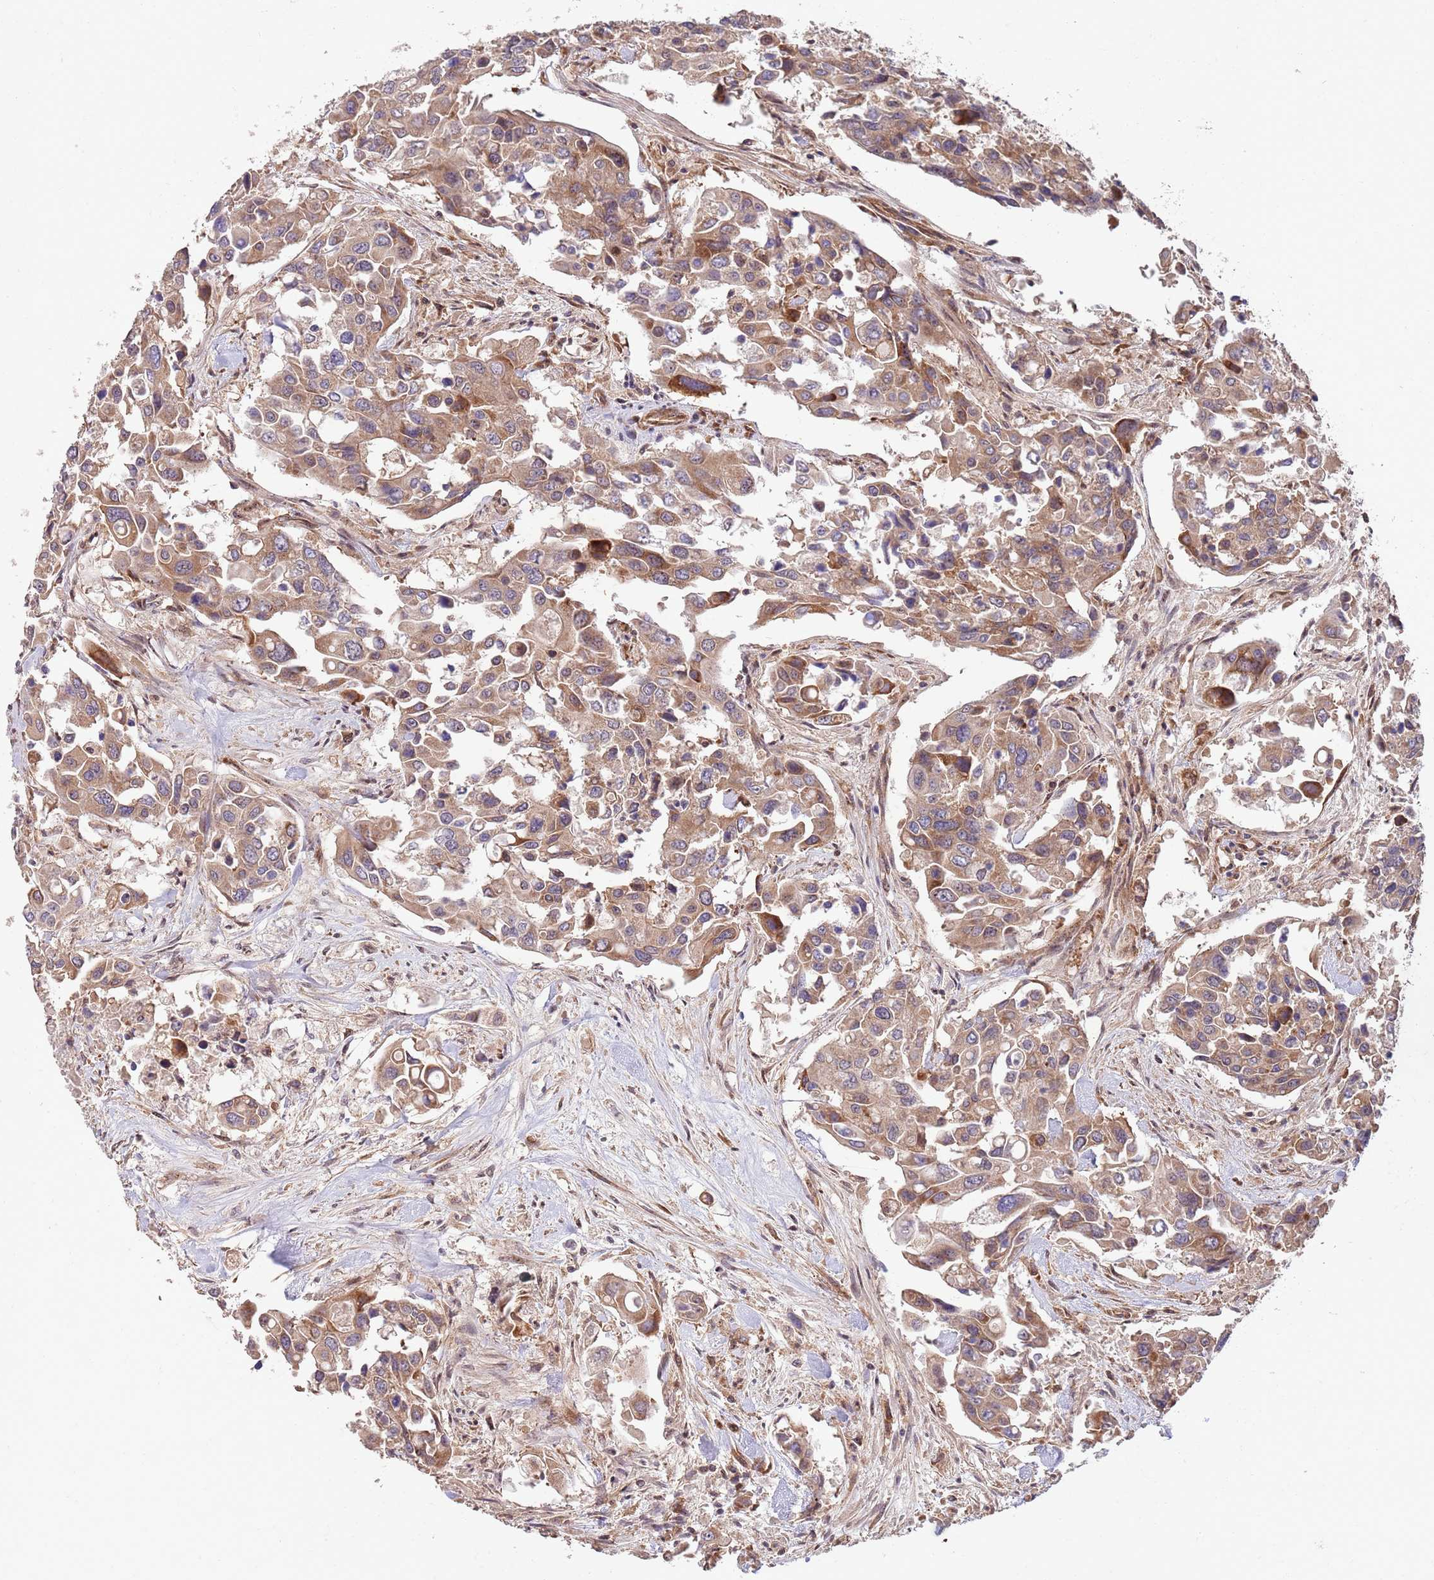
{"staining": {"intensity": "moderate", "quantity": ">75%", "location": "cytoplasmic/membranous"}, "tissue": "colorectal cancer", "cell_type": "Tumor cells", "image_type": "cancer", "snomed": [{"axis": "morphology", "description": "Adenocarcinoma, NOS"}, {"axis": "topography", "description": "Colon"}], "caption": "Moderate cytoplasmic/membranous staining is appreciated in about >75% of tumor cells in colorectal adenocarcinoma.", "gene": "RNF19B", "patient": {"sex": "male", "age": 77}}